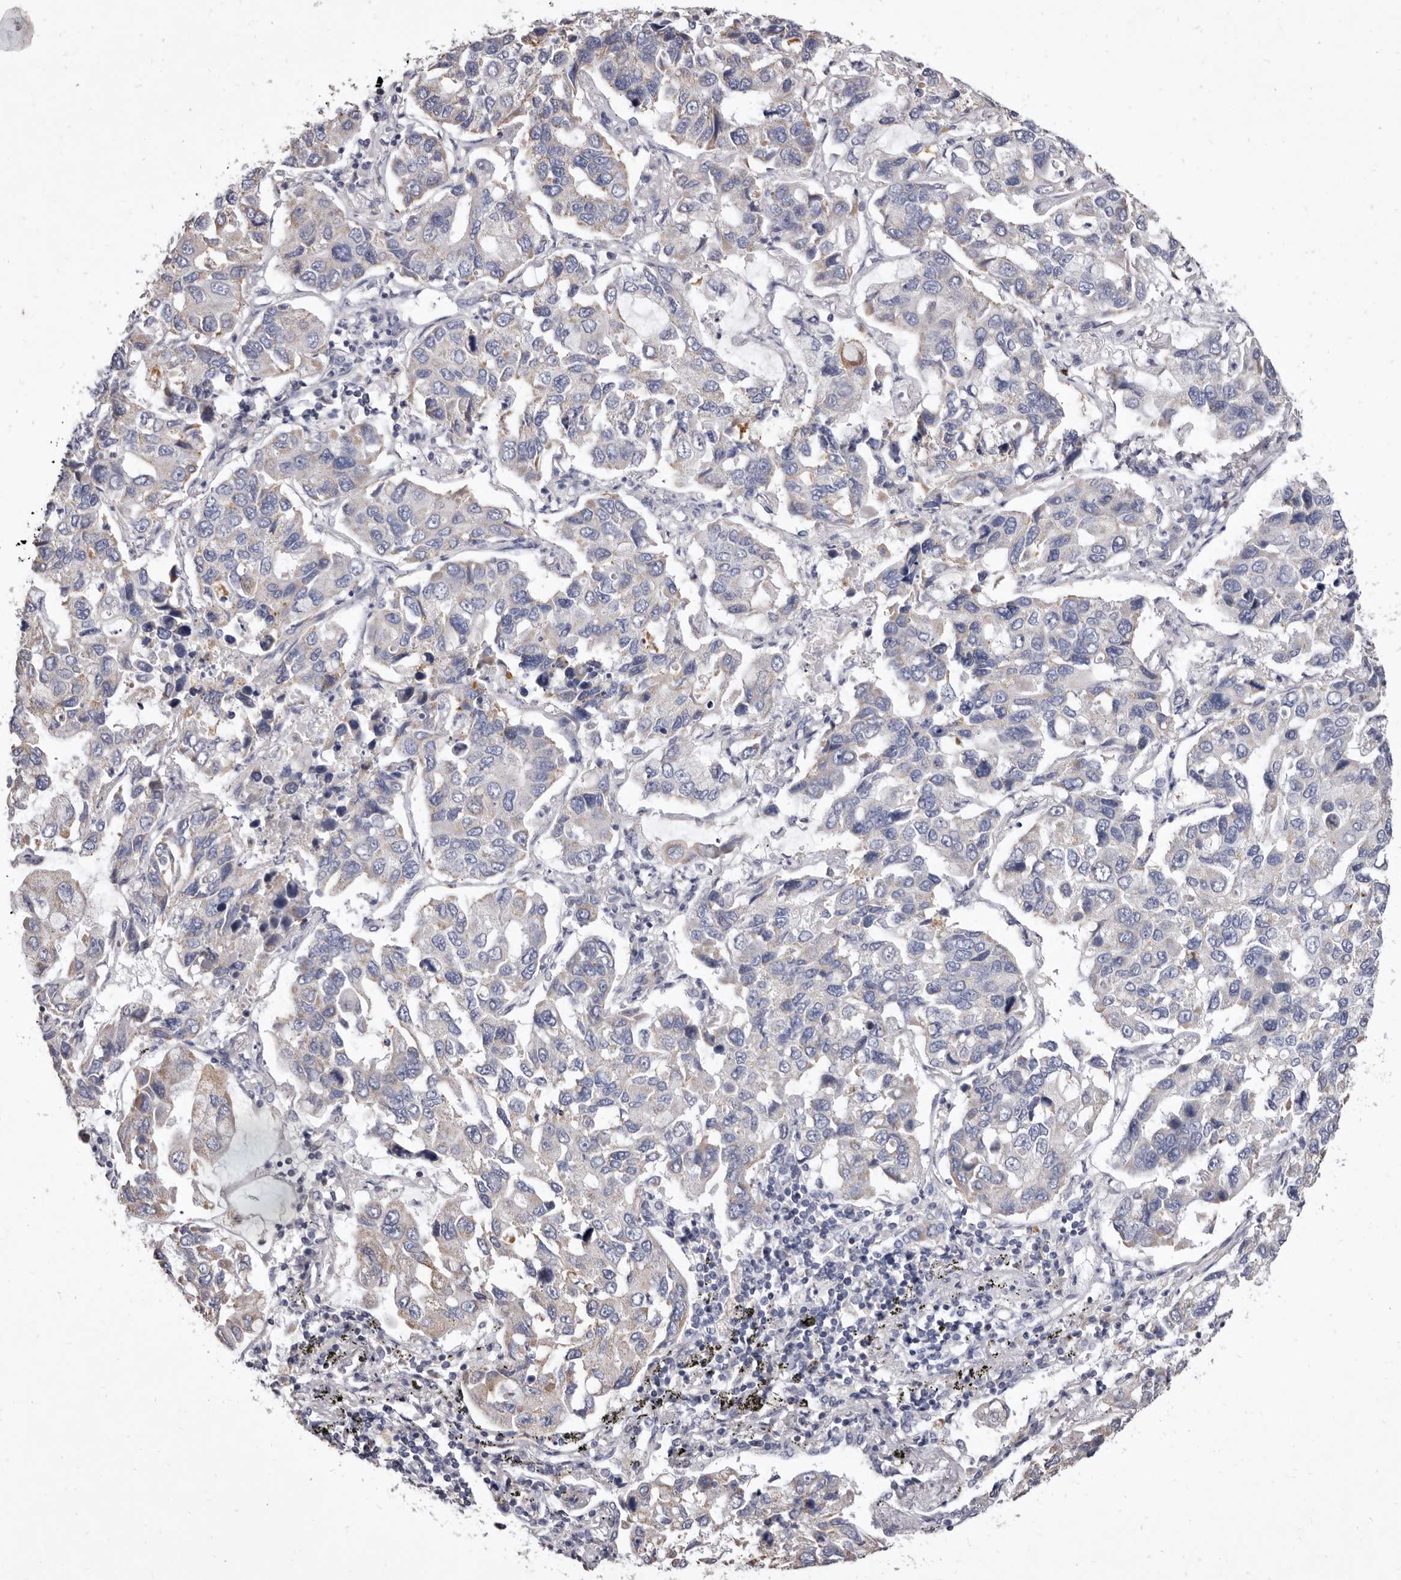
{"staining": {"intensity": "negative", "quantity": "none", "location": "none"}, "tissue": "lung cancer", "cell_type": "Tumor cells", "image_type": "cancer", "snomed": [{"axis": "morphology", "description": "Adenocarcinoma, NOS"}, {"axis": "topography", "description": "Lung"}], "caption": "This is an immunohistochemistry (IHC) micrograph of adenocarcinoma (lung). There is no positivity in tumor cells.", "gene": "CYP2E1", "patient": {"sex": "male", "age": 64}}